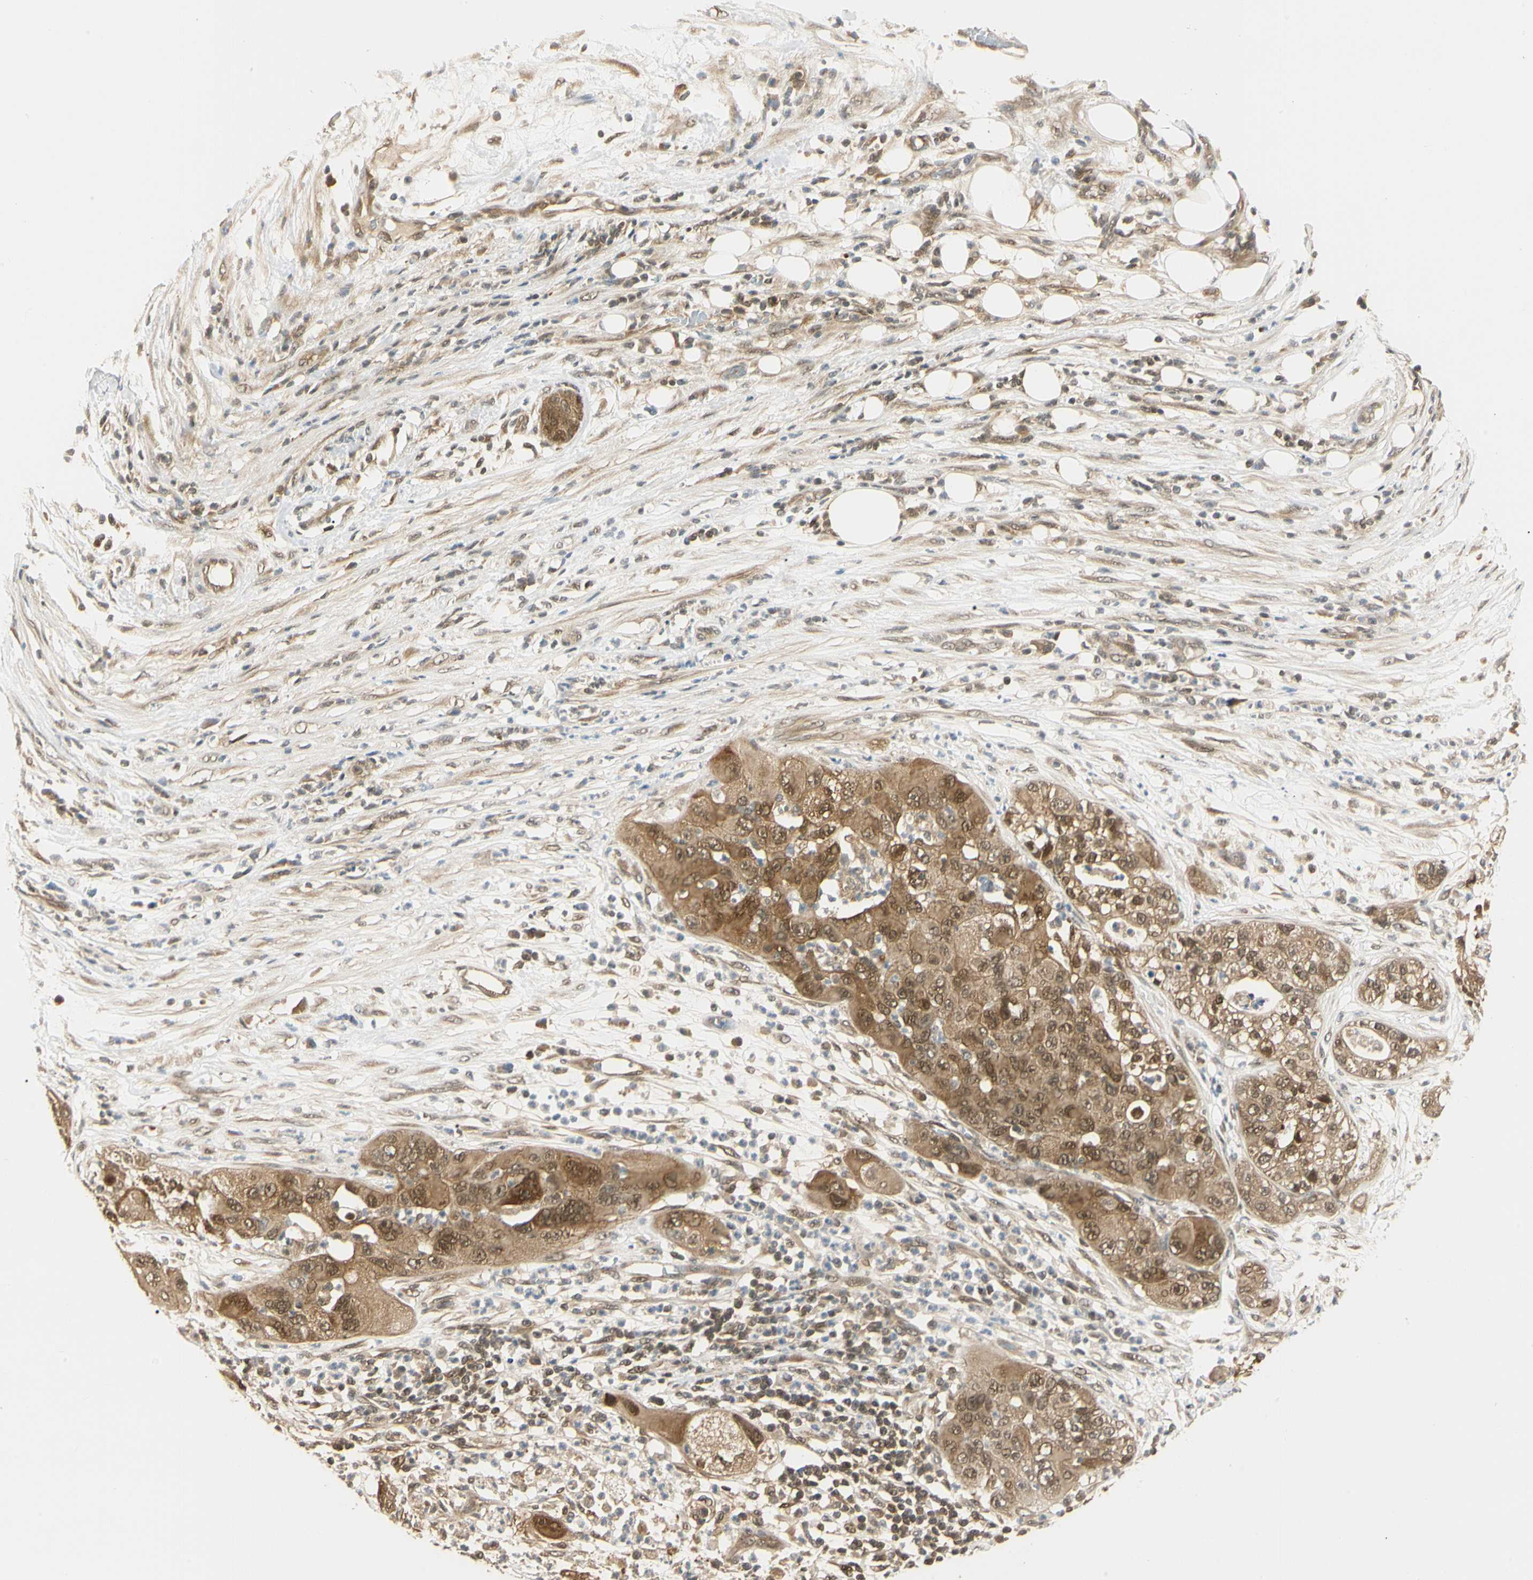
{"staining": {"intensity": "moderate", "quantity": ">75%", "location": "cytoplasmic/membranous,nuclear"}, "tissue": "pancreatic cancer", "cell_type": "Tumor cells", "image_type": "cancer", "snomed": [{"axis": "morphology", "description": "Adenocarcinoma, NOS"}, {"axis": "topography", "description": "Pancreas"}], "caption": "A micrograph of human pancreatic cancer stained for a protein demonstrates moderate cytoplasmic/membranous and nuclear brown staining in tumor cells.", "gene": "UBE2Z", "patient": {"sex": "female", "age": 78}}